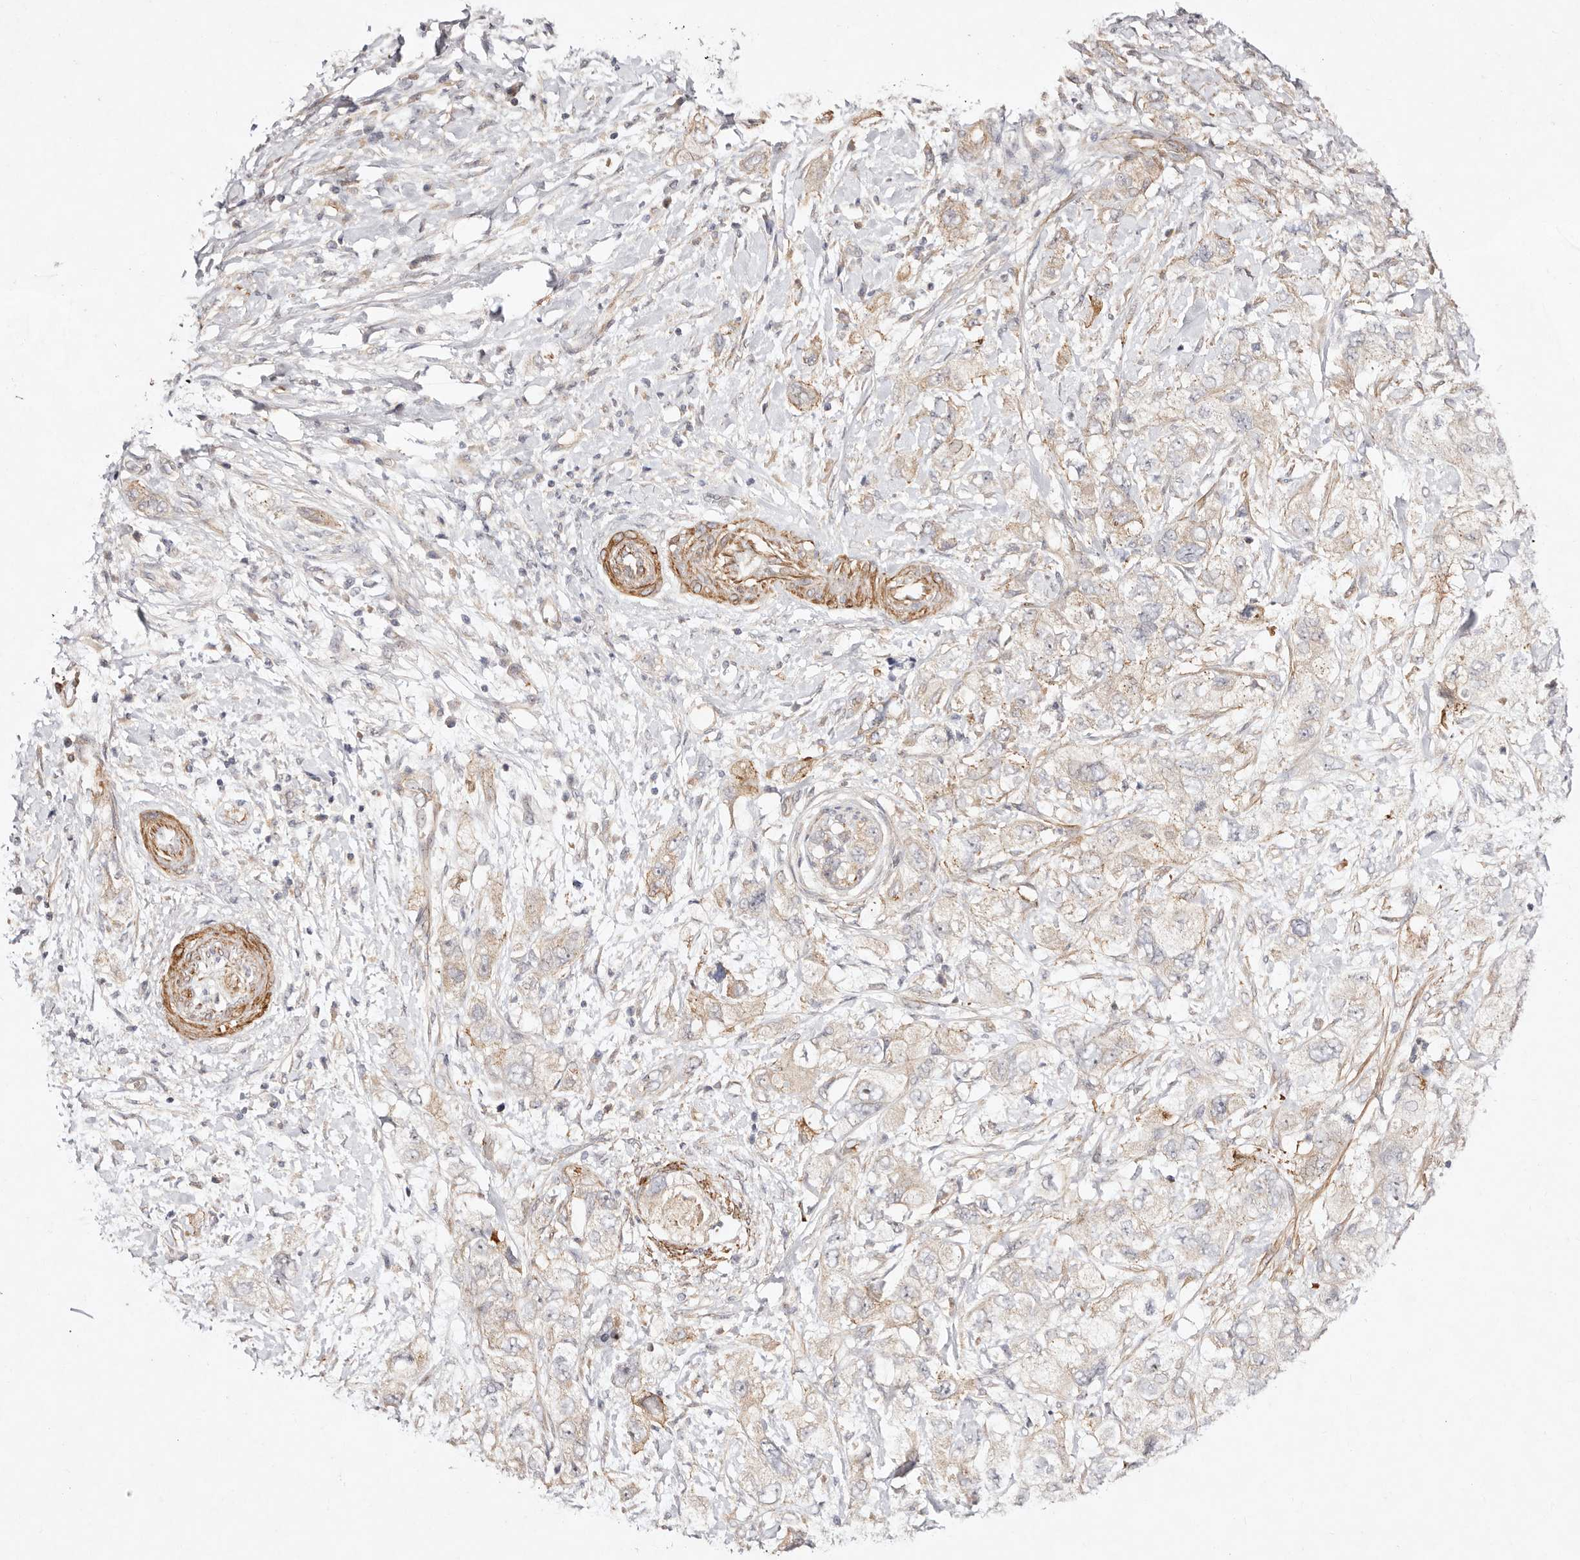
{"staining": {"intensity": "weak", "quantity": "25%-75%", "location": "cytoplasmic/membranous"}, "tissue": "pancreatic cancer", "cell_type": "Tumor cells", "image_type": "cancer", "snomed": [{"axis": "morphology", "description": "Adenocarcinoma, NOS"}, {"axis": "topography", "description": "Pancreas"}], "caption": "Adenocarcinoma (pancreatic) stained with a brown dye demonstrates weak cytoplasmic/membranous positive expression in approximately 25%-75% of tumor cells.", "gene": "MTMR11", "patient": {"sex": "female", "age": 73}}